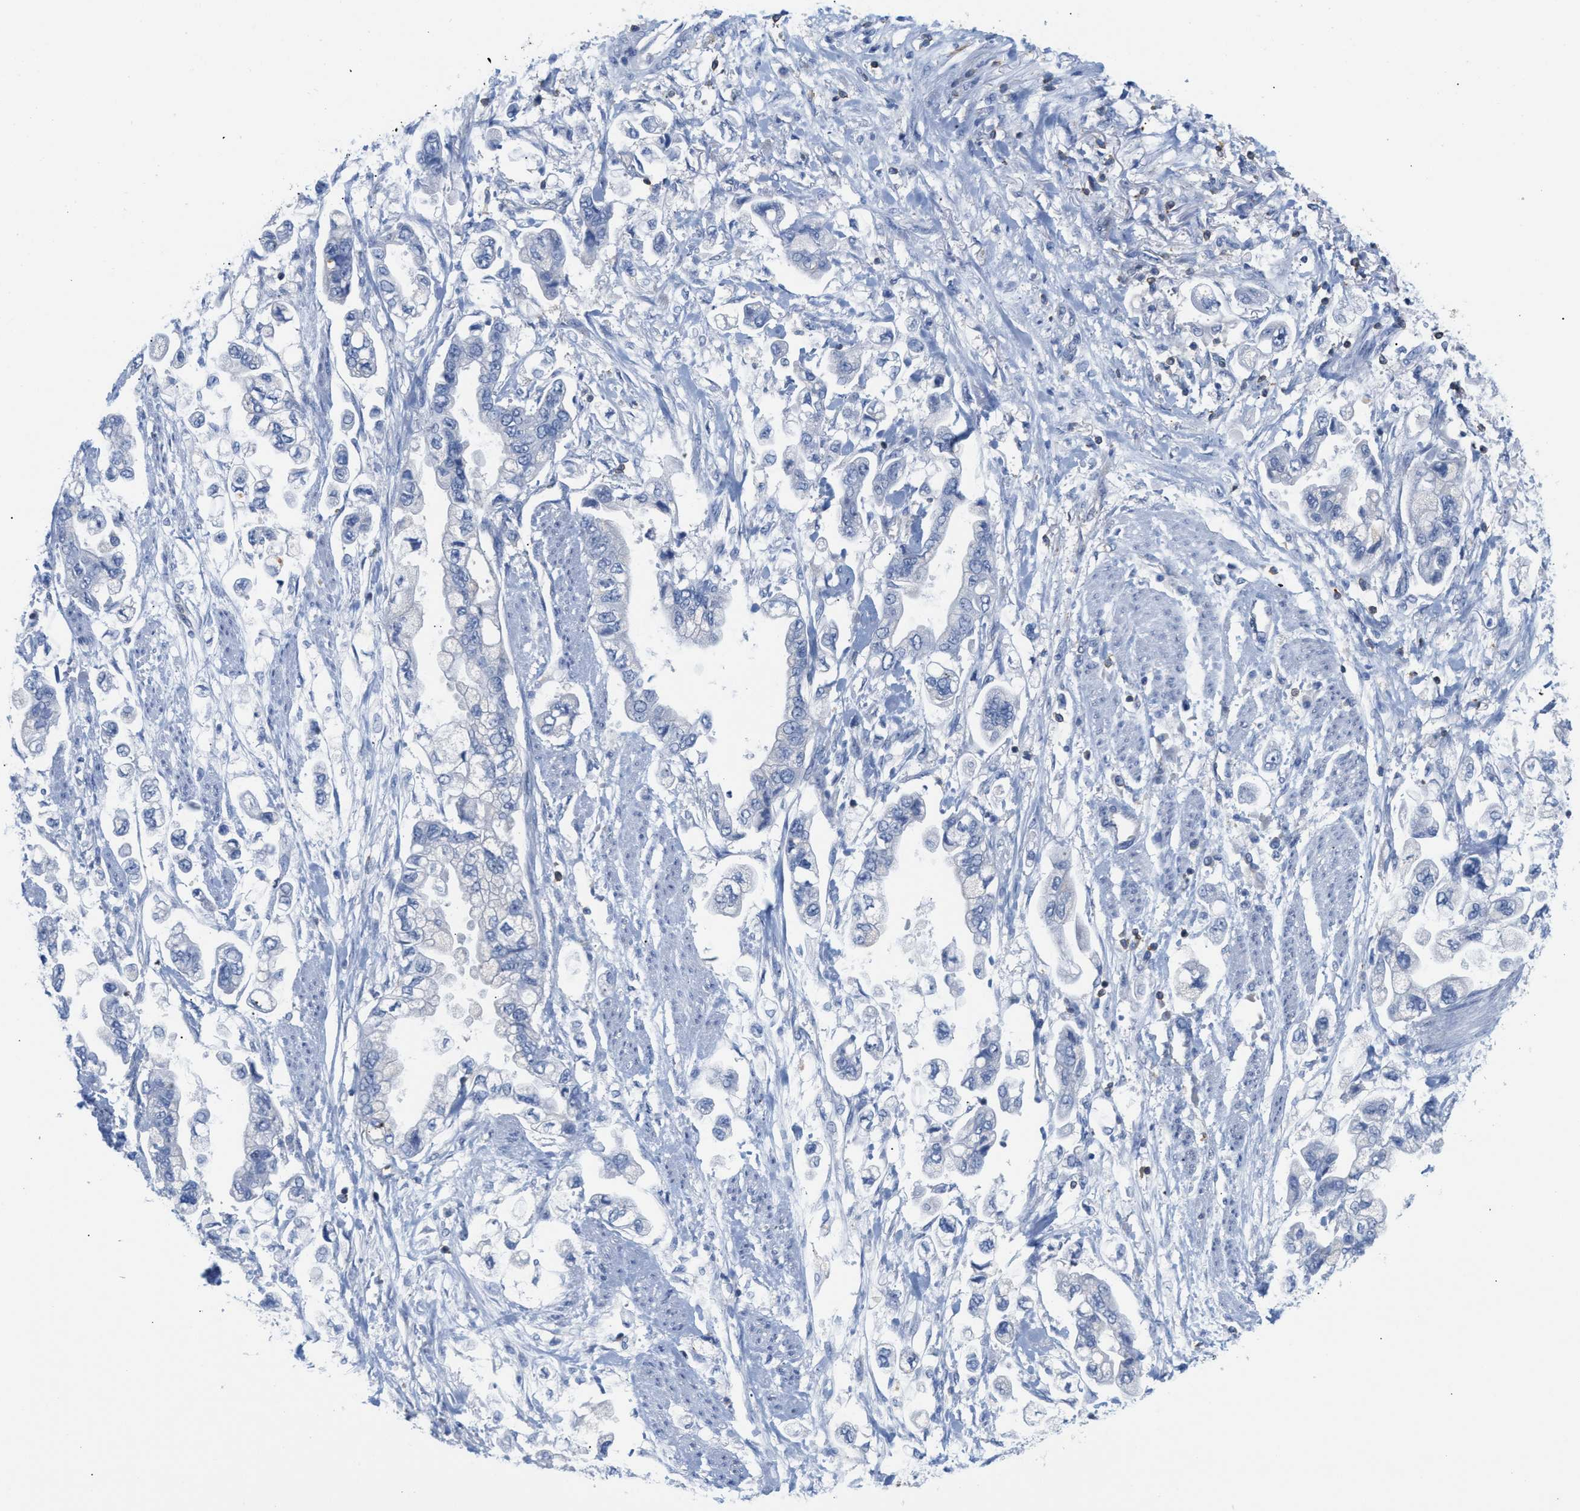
{"staining": {"intensity": "negative", "quantity": "none", "location": "none"}, "tissue": "stomach cancer", "cell_type": "Tumor cells", "image_type": "cancer", "snomed": [{"axis": "morphology", "description": "Normal tissue, NOS"}, {"axis": "morphology", "description": "Adenocarcinoma, NOS"}, {"axis": "topography", "description": "Stomach"}], "caption": "Stomach adenocarcinoma was stained to show a protein in brown. There is no significant staining in tumor cells.", "gene": "IL16", "patient": {"sex": "male", "age": 62}}